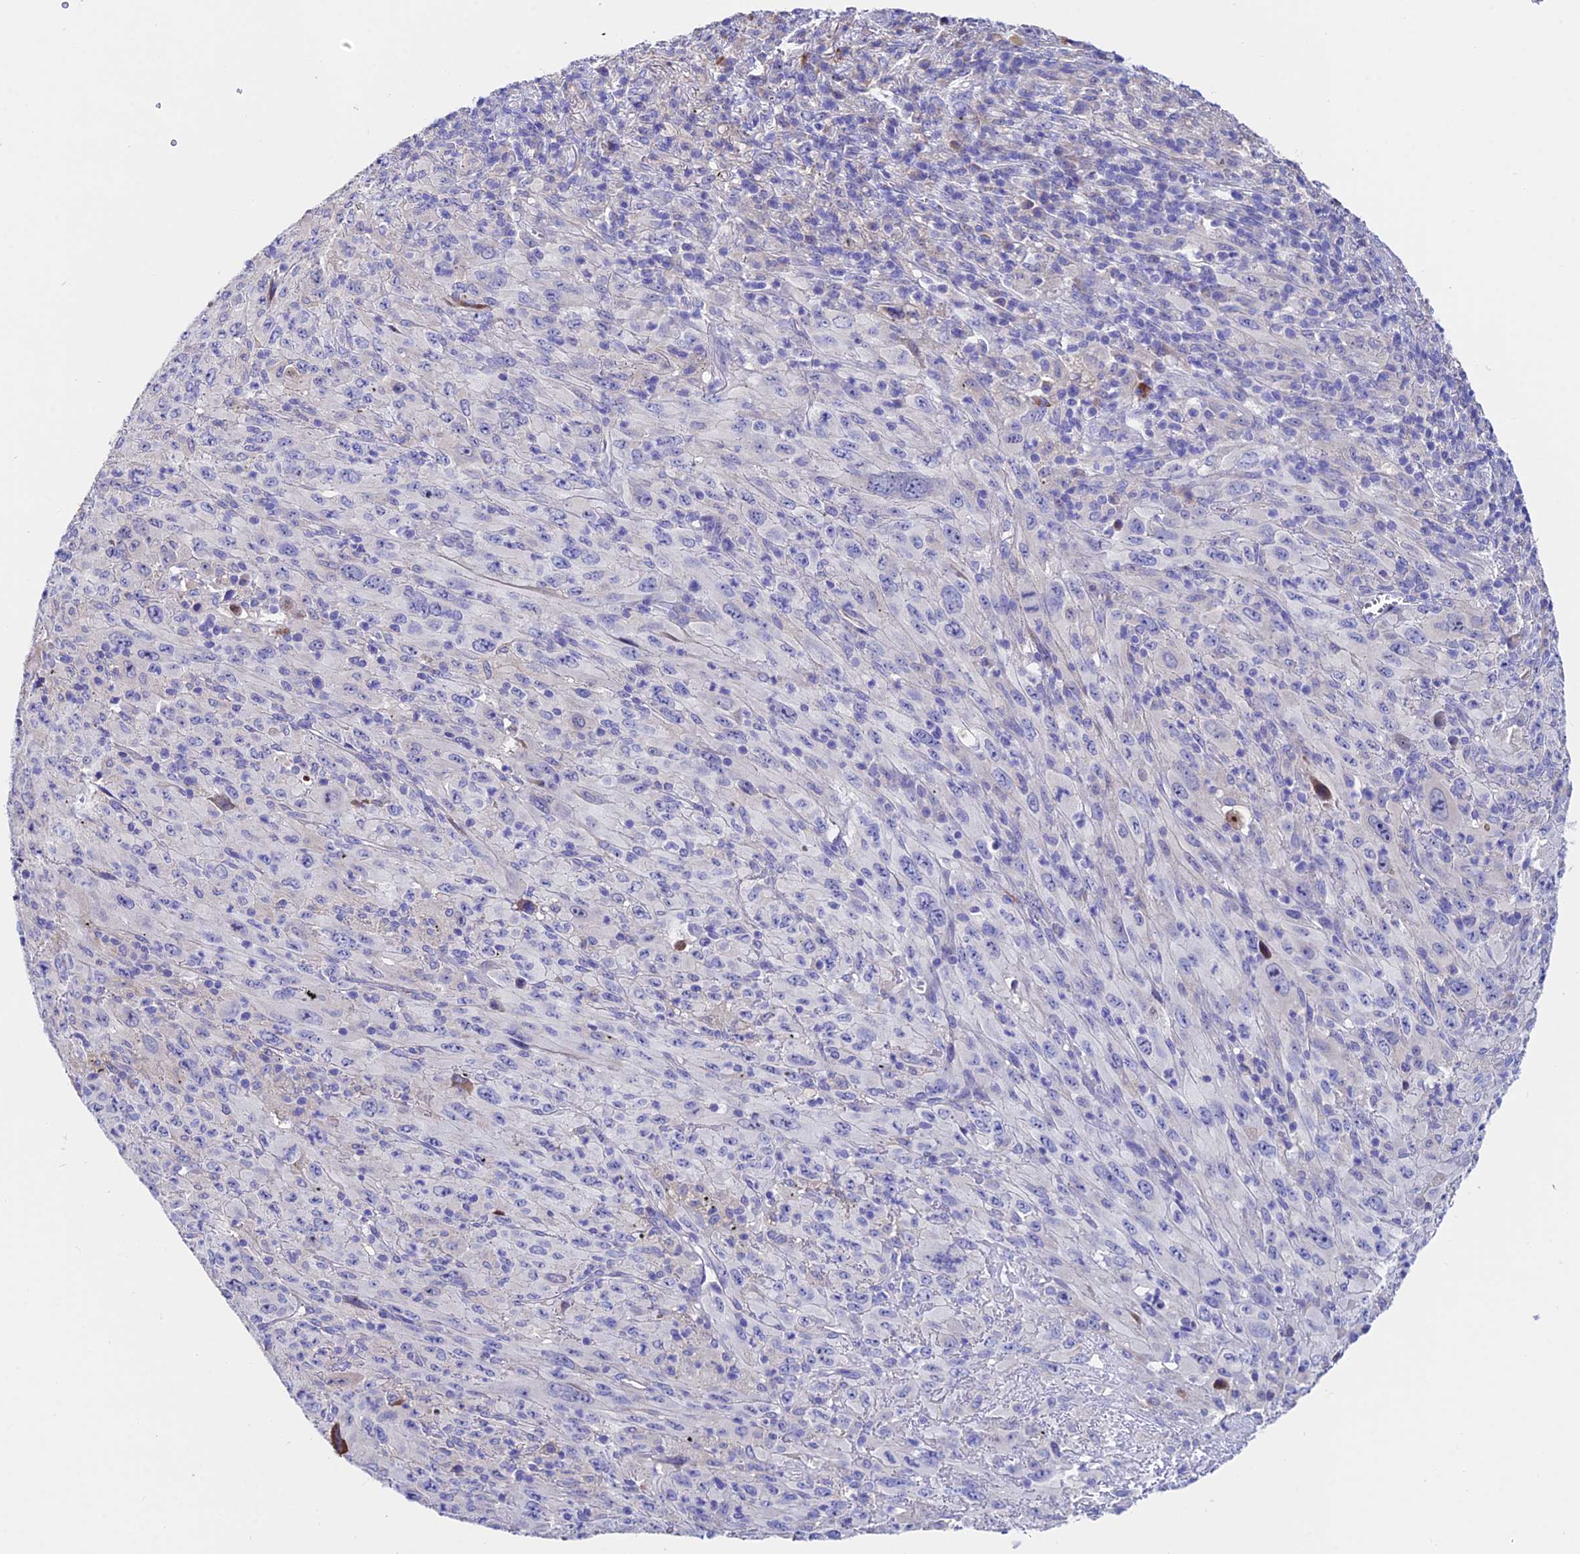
{"staining": {"intensity": "negative", "quantity": "none", "location": "none"}, "tissue": "melanoma", "cell_type": "Tumor cells", "image_type": "cancer", "snomed": [{"axis": "morphology", "description": "Malignant melanoma, Metastatic site"}, {"axis": "topography", "description": "Skin"}], "caption": "DAB (3,3'-diaminobenzidine) immunohistochemical staining of human melanoma demonstrates no significant expression in tumor cells.", "gene": "CEP41", "patient": {"sex": "female", "age": 56}}